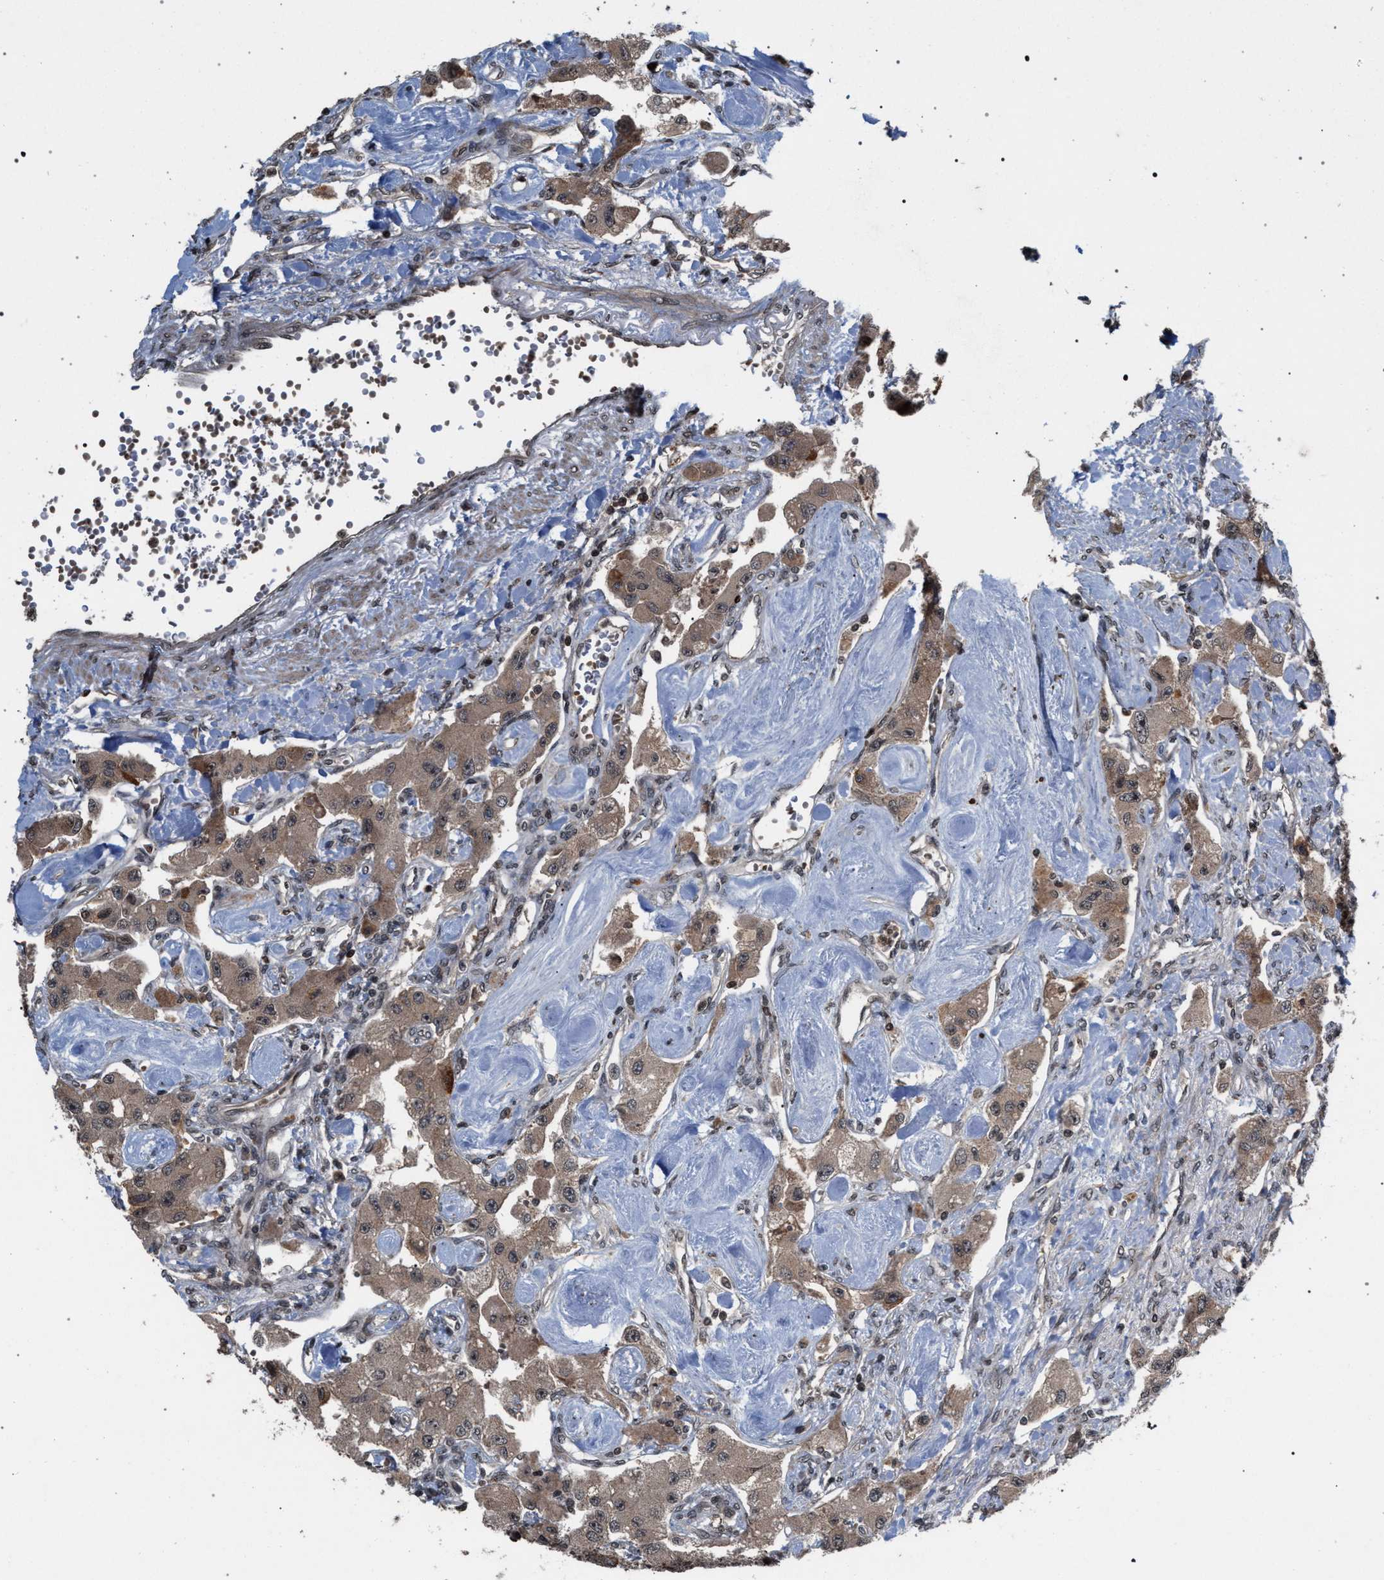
{"staining": {"intensity": "weak", "quantity": ">75%", "location": "cytoplasmic/membranous"}, "tissue": "carcinoid", "cell_type": "Tumor cells", "image_type": "cancer", "snomed": [{"axis": "morphology", "description": "Carcinoid, malignant, NOS"}, {"axis": "topography", "description": "Pancreas"}], "caption": "There is low levels of weak cytoplasmic/membranous staining in tumor cells of carcinoid, as demonstrated by immunohistochemical staining (brown color).", "gene": "IRAK4", "patient": {"sex": "male", "age": 41}}